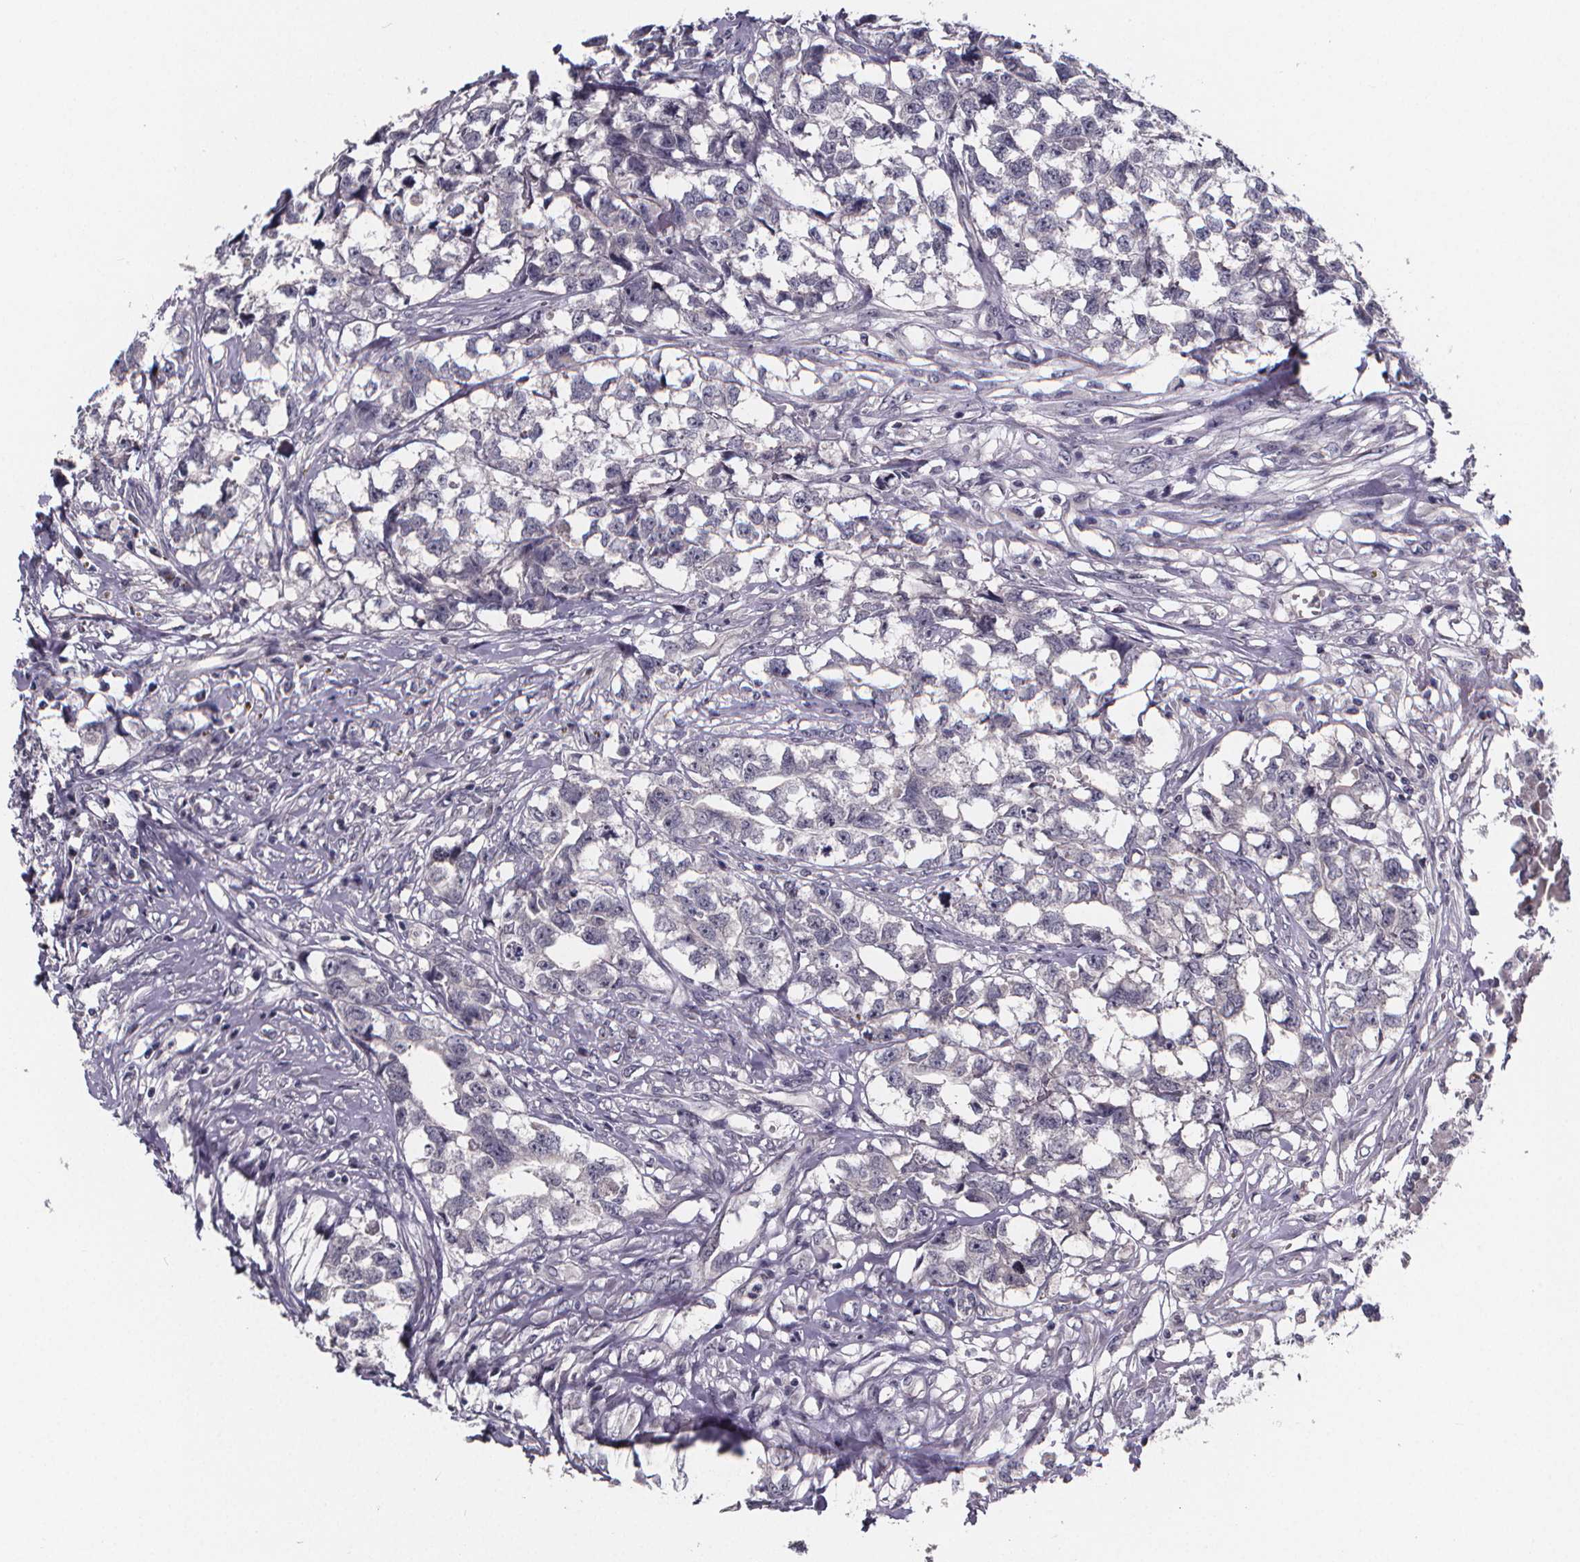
{"staining": {"intensity": "negative", "quantity": "none", "location": "none"}, "tissue": "testis cancer", "cell_type": "Tumor cells", "image_type": "cancer", "snomed": [{"axis": "morphology", "description": "Carcinoma, Embryonal, NOS"}, {"axis": "morphology", "description": "Teratoma, malignant, NOS"}, {"axis": "topography", "description": "Testis"}], "caption": "Tumor cells are negative for protein expression in human testis embryonal carcinoma.", "gene": "AGT", "patient": {"sex": "male", "age": 44}}